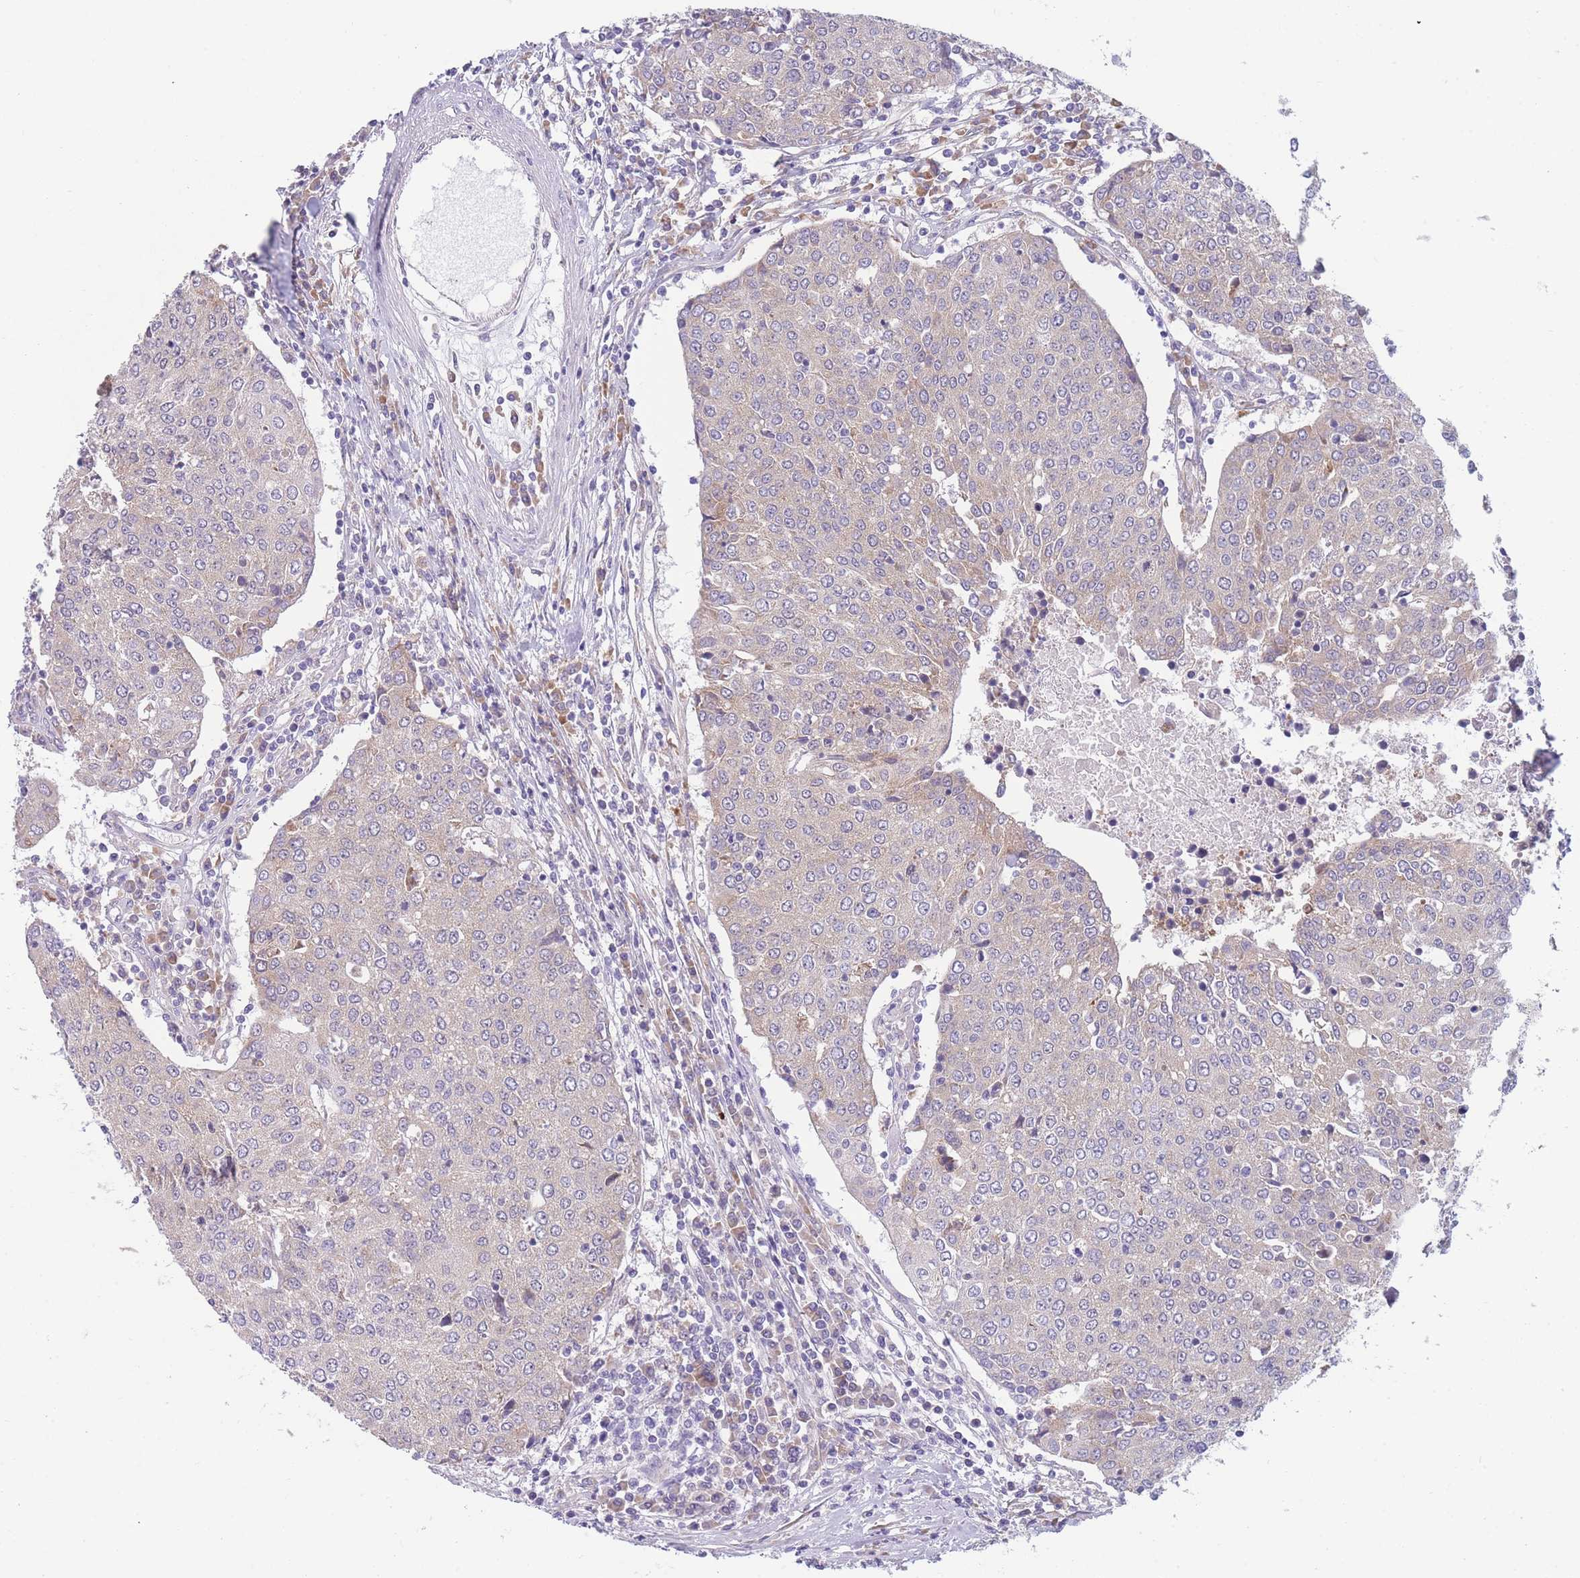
{"staining": {"intensity": "weak", "quantity": "25%-75%", "location": "cytoplasmic/membranous"}, "tissue": "urothelial cancer", "cell_type": "Tumor cells", "image_type": "cancer", "snomed": [{"axis": "morphology", "description": "Urothelial carcinoma, High grade"}, {"axis": "topography", "description": "Urinary bladder"}], "caption": "Immunohistochemistry (DAB (3,3'-diaminobenzidine)) staining of human urothelial cancer shows weak cytoplasmic/membranous protein expression in approximately 25%-75% of tumor cells. Using DAB (brown) and hematoxylin (blue) stains, captured at high magnification using brightfield microscopy.", "gene": "NDUFAF6", "patient": {"sex": "female", "age": 85}}